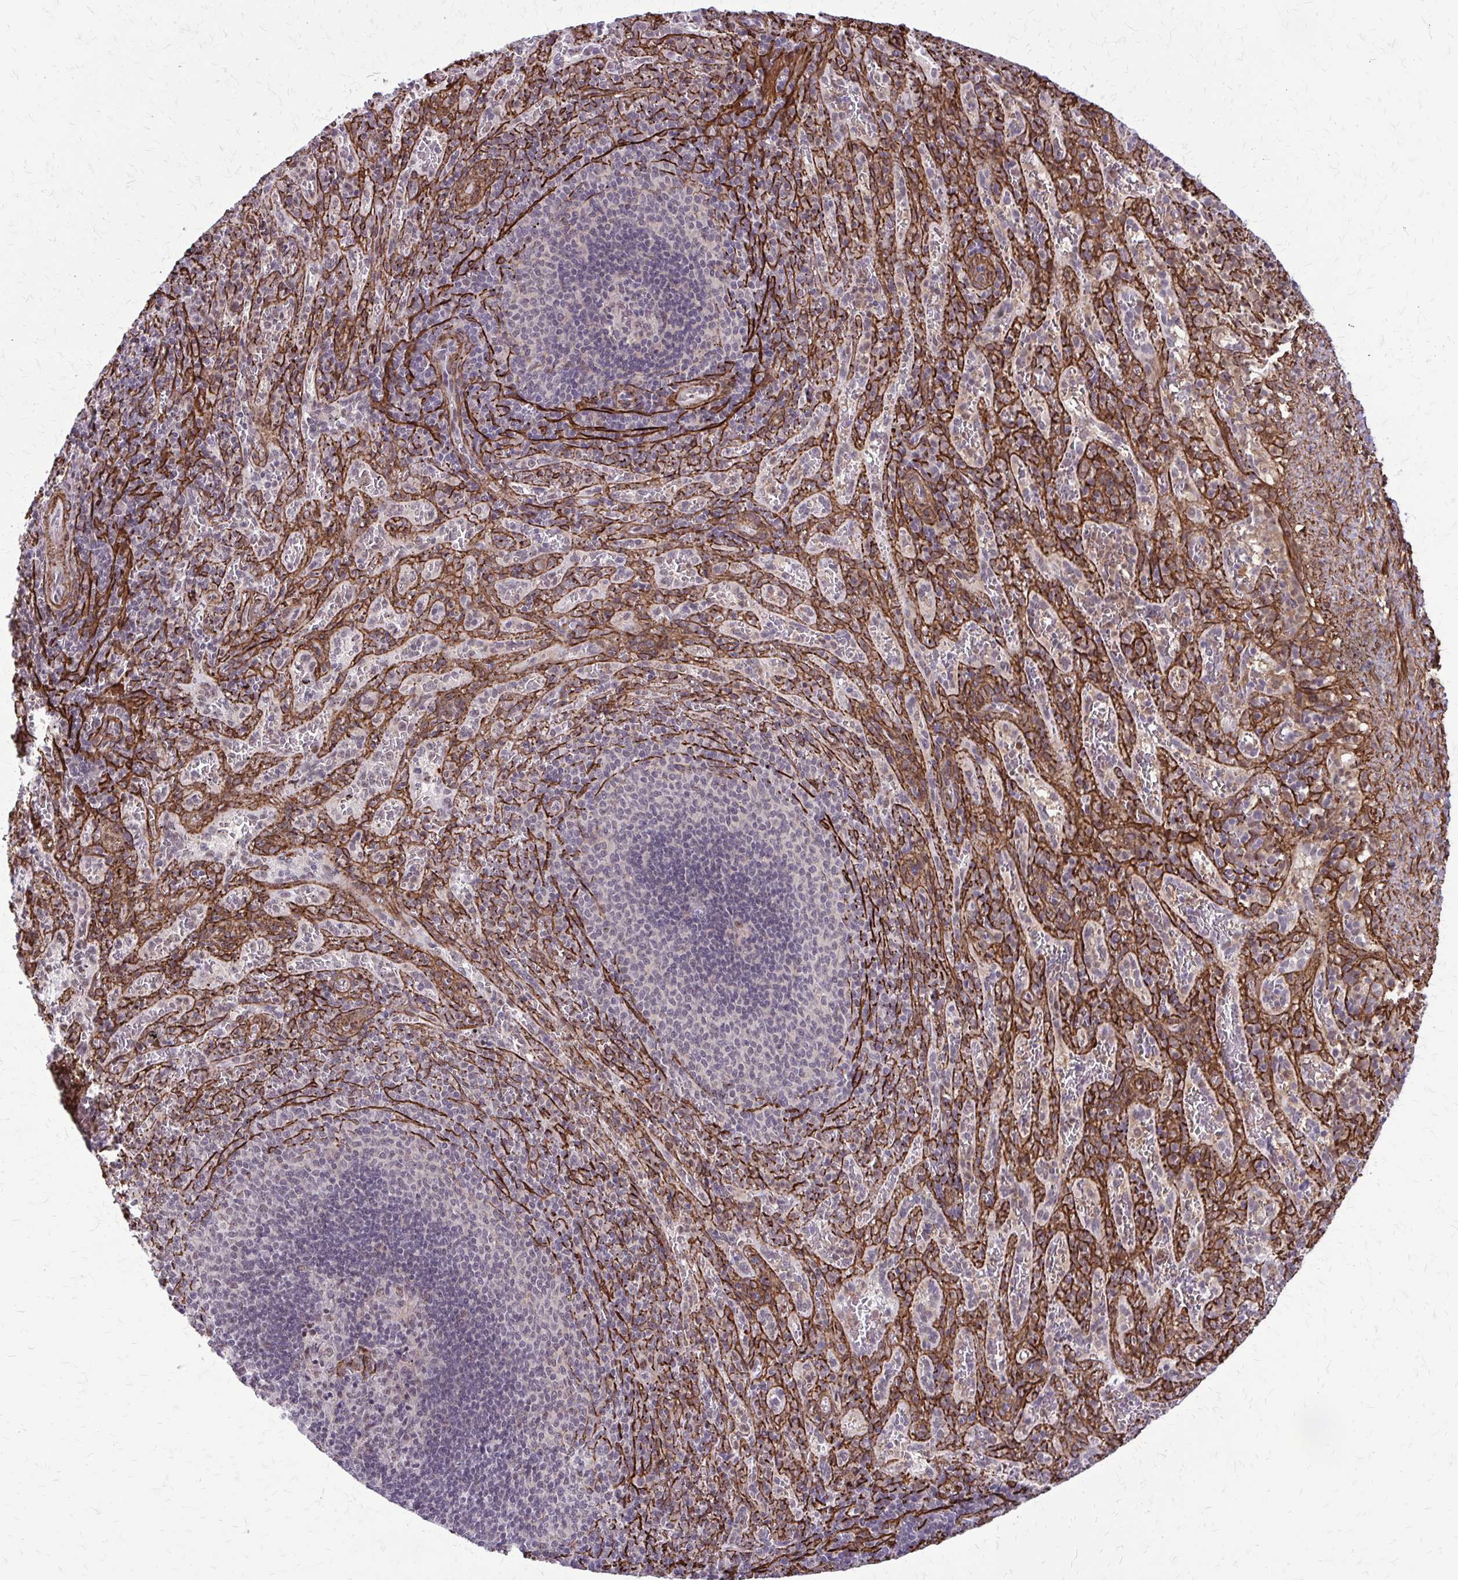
{"staining": {"intensity": "weak", "quantity": "<25%", "location": "nuclear"}, "tissue": "spleen", "cell_type": "Cells in red pulp", "image_type": "normal", "snomed": [{"axis": "morphology", "description": "Normal tissue, NOS"}, {"axis": "topography", "description": "Spleen"}], "caption": "The immunohistochemistry (IHC) micrograph has no significant staining in cells in red pulp of spleen.", "gene": "NRBF2", "patient": {"sex": "male", "age": 57}}